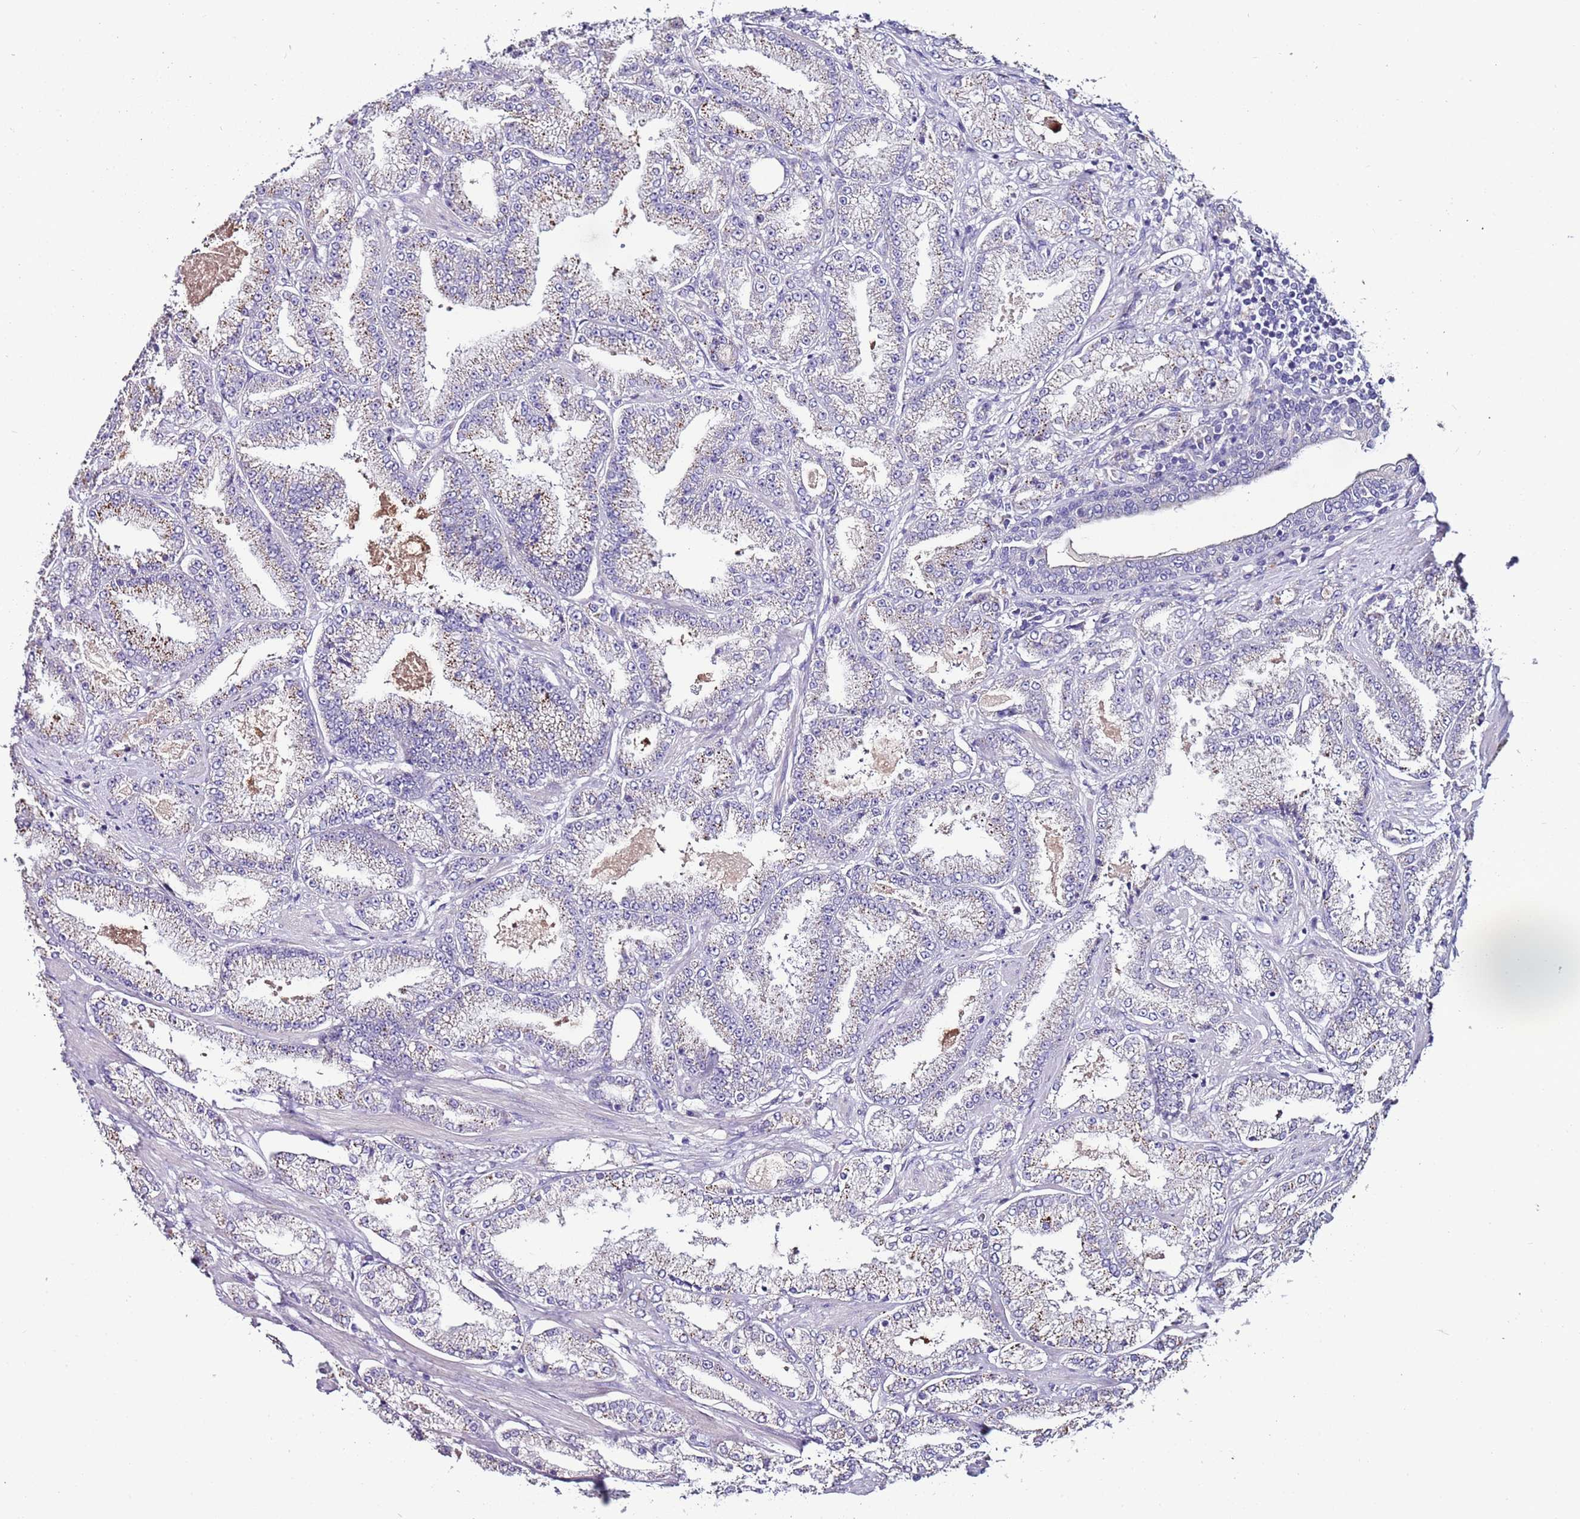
{"staining": {"intensity": "strong", "quantity": "<25%", "location": "cytoplasmic/membranous"}, "tissue": "prostate cancer", "cell_type": "Tumor cells", "image_type": "cancer", "snomed": [{"axis": "morphology", "description": "Adenocarcinoma, High grade"}, {"axis": "topography", "description": "Prostate"}], "caption": "High-power microscopy captured an IHC photomicrograph of prostate adenocarcinoma (high-grade), revealing strong cytoplasmic/membranous positivity in about <25% of tumor cells.", "gene": "FAM20A", "patient": {"sex": "male", "age": 68}}